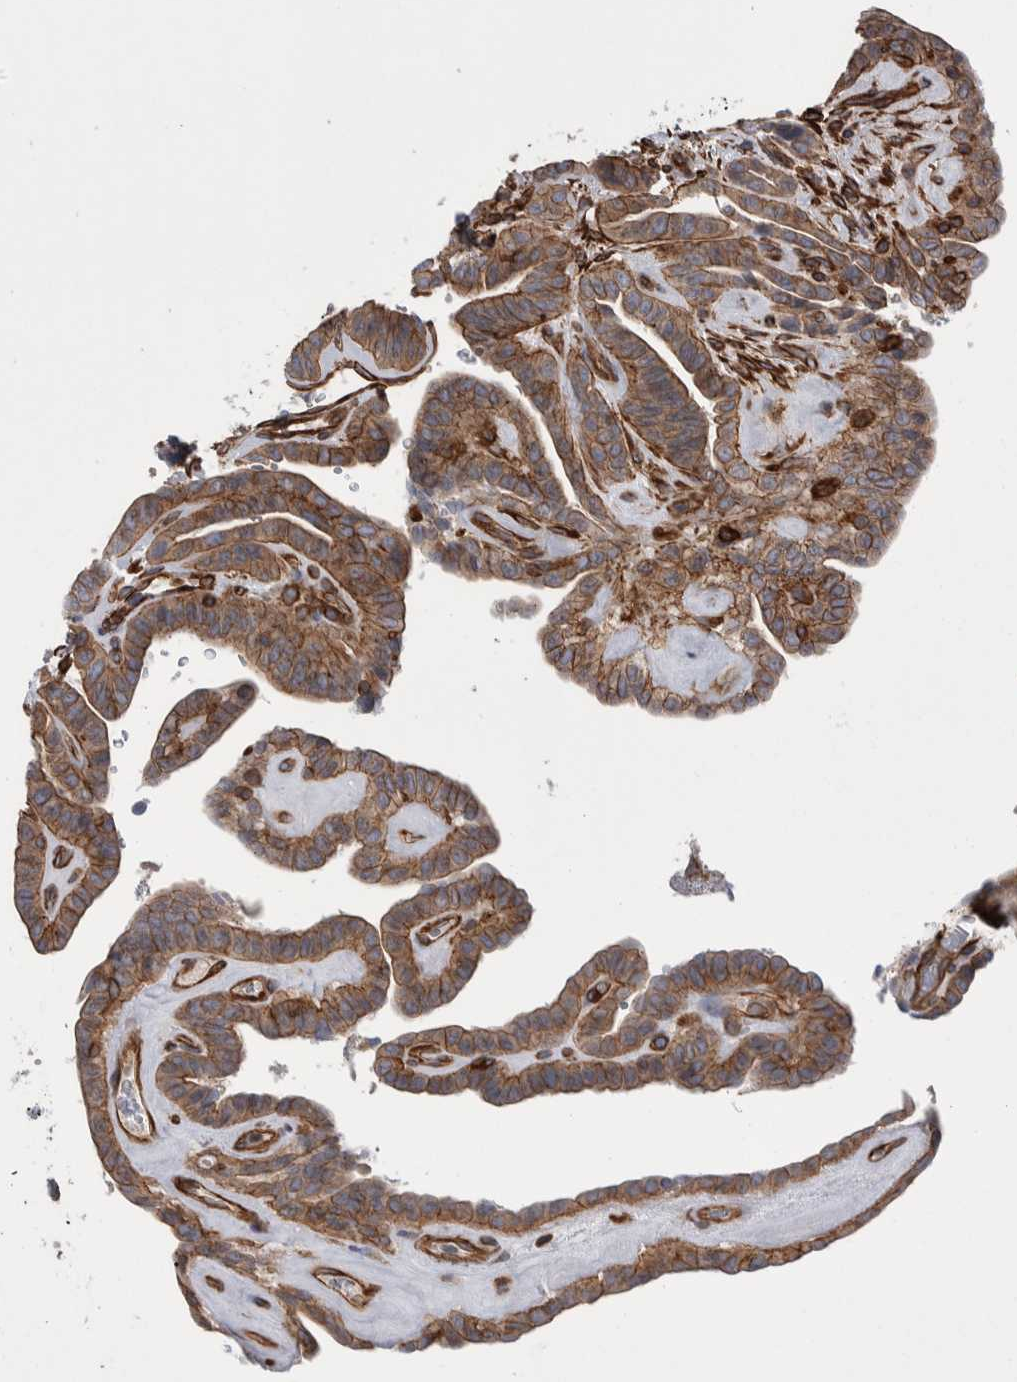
{"staining": {"intensity": "moderate", "quantity": ">75%", "location": "cytoplasmic/membranous"}, "tissue": "thyroid cancer", "cell_type": "Tumor cells", "image_type": "cancer", "snomed": [{"axis": "morphology", "description": "Papillary adenocarcinoma, NOS"}, {"axis": "topography", "description": "Thyroid gland"}], "caption": "Immunohistochemical staining of thyroid cancer (papillary adenocarcinoma) reveals moderate cytoplasmic/membranous protein positivity in approximately >75% of tumor cells. (DAB (3,3'-diaminobenzidine) IHC with brightfield microscopy, high magnification).", "gene": "KIF12", "patient": {"sex": "male", "age": 77}}